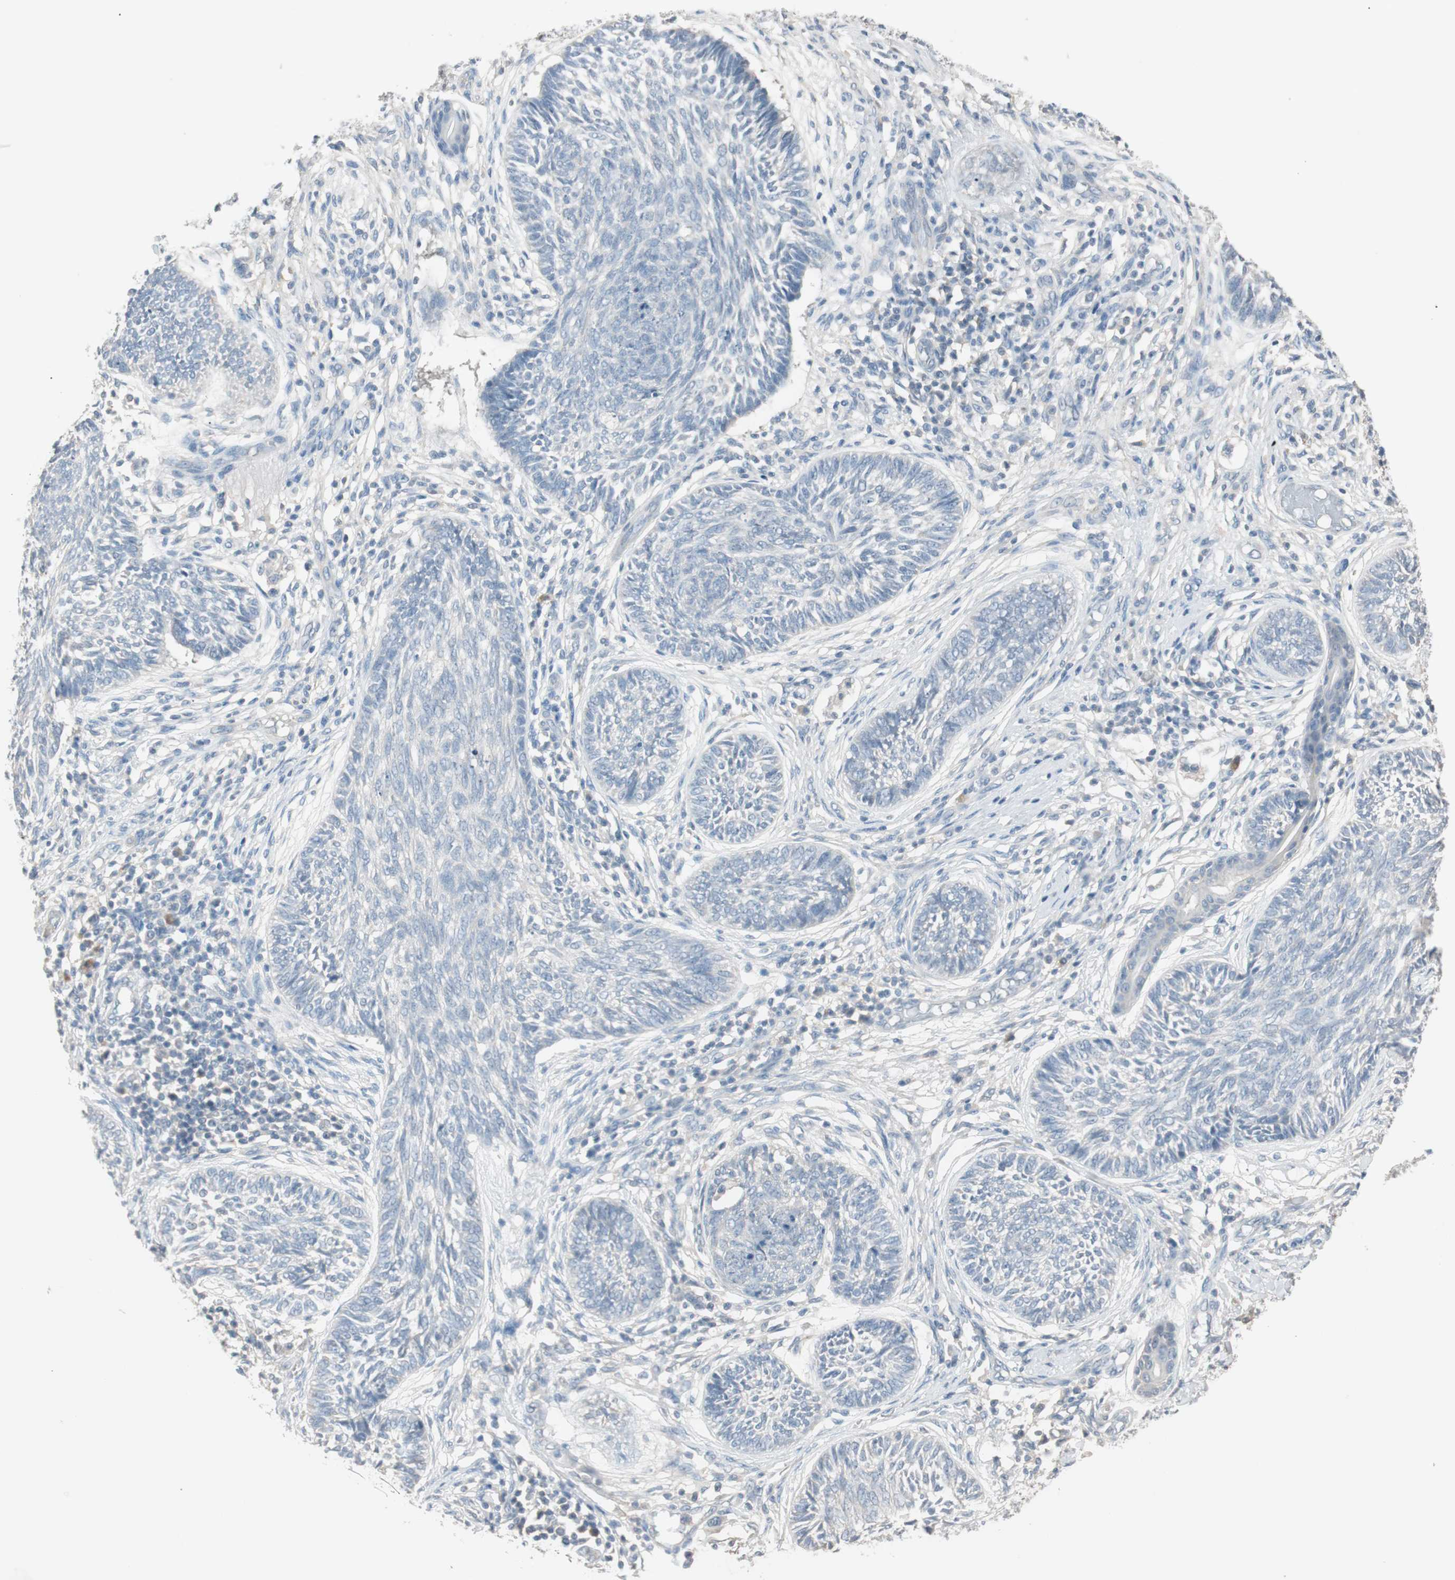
{"staining": {"intensity": "negative", "quantity": "none", "location": "none"}, "tissue": "skin cancer", "cell_type": "Tumor cells", "image_type": "cancer", "snomed": [{"axis": "morphology", "description": "Papilloma, NOS"}, {"axis": "morphology", "description": "Basal cell carcinoma"}, {"axis": "topography", "description": "Skin"}], "caption": "Immunohistochemistry (IHC) of human skin cancer (basal cell carcinoma) demonstrates no positivity in tumor cells.", "gene": "KHK", "patient": {"sex": "male", "age": 87}}